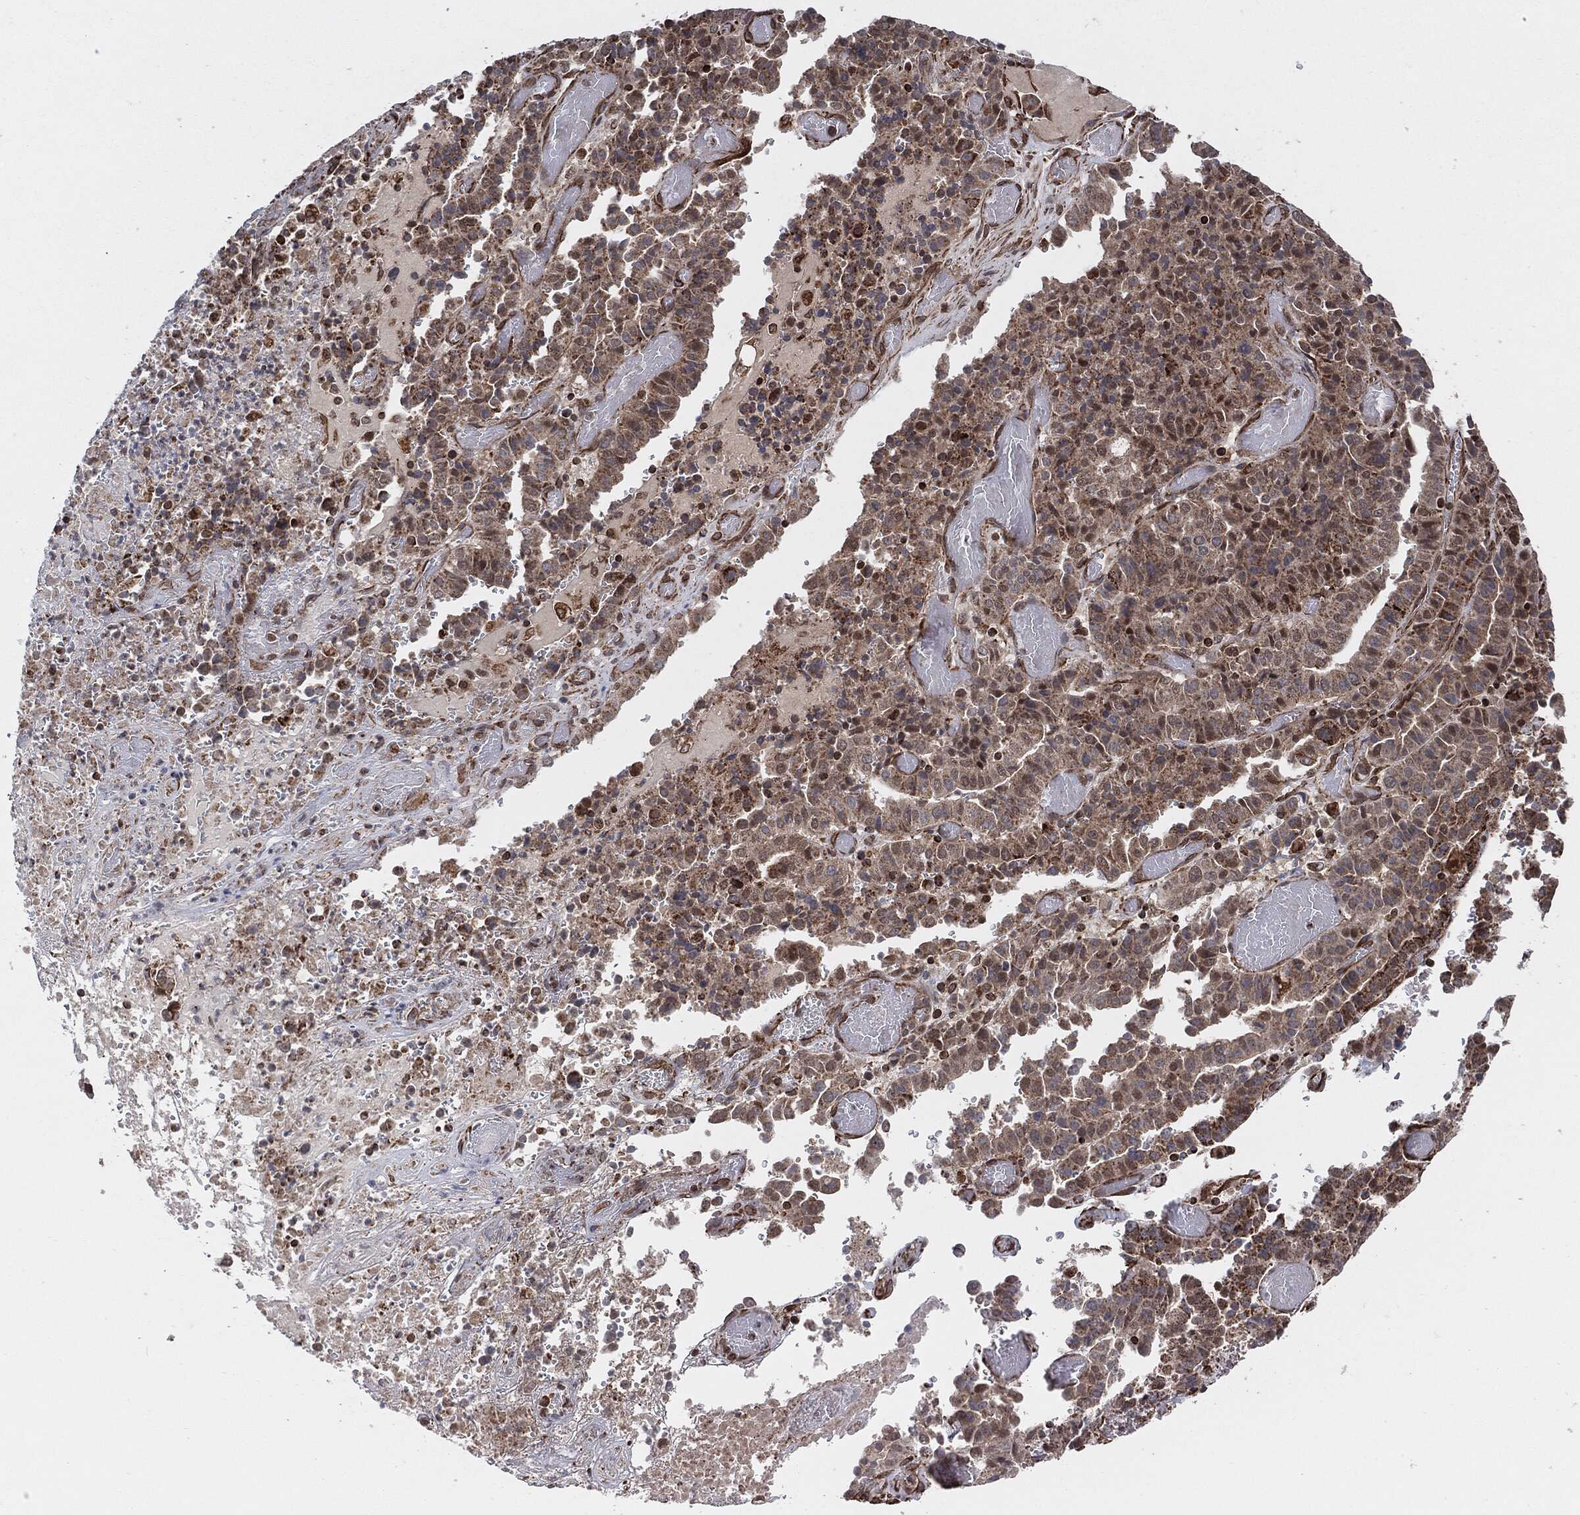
{"staining": {"intensity": "moderate", "quantity": ">75%", "location": "cytoplasmic/membranous"}, "tissue": "stomach cancer", "cell_type": "Tumor cells", "image_type": "cancer", "snomed": [{"axis": "morphology", "description": "Adenocarcinoma, NOS"}, {"axis": "topography", "description": "Stomach"}], "caption": "This micrograph exhibits immunohistochemistry staining of stomach cancer, with medium moderate cytoplasmic/membranous staining in approximately >75% of tumor cells.", "gene": "TP53RK", "patient": {"sex": "male", "age": 48}}